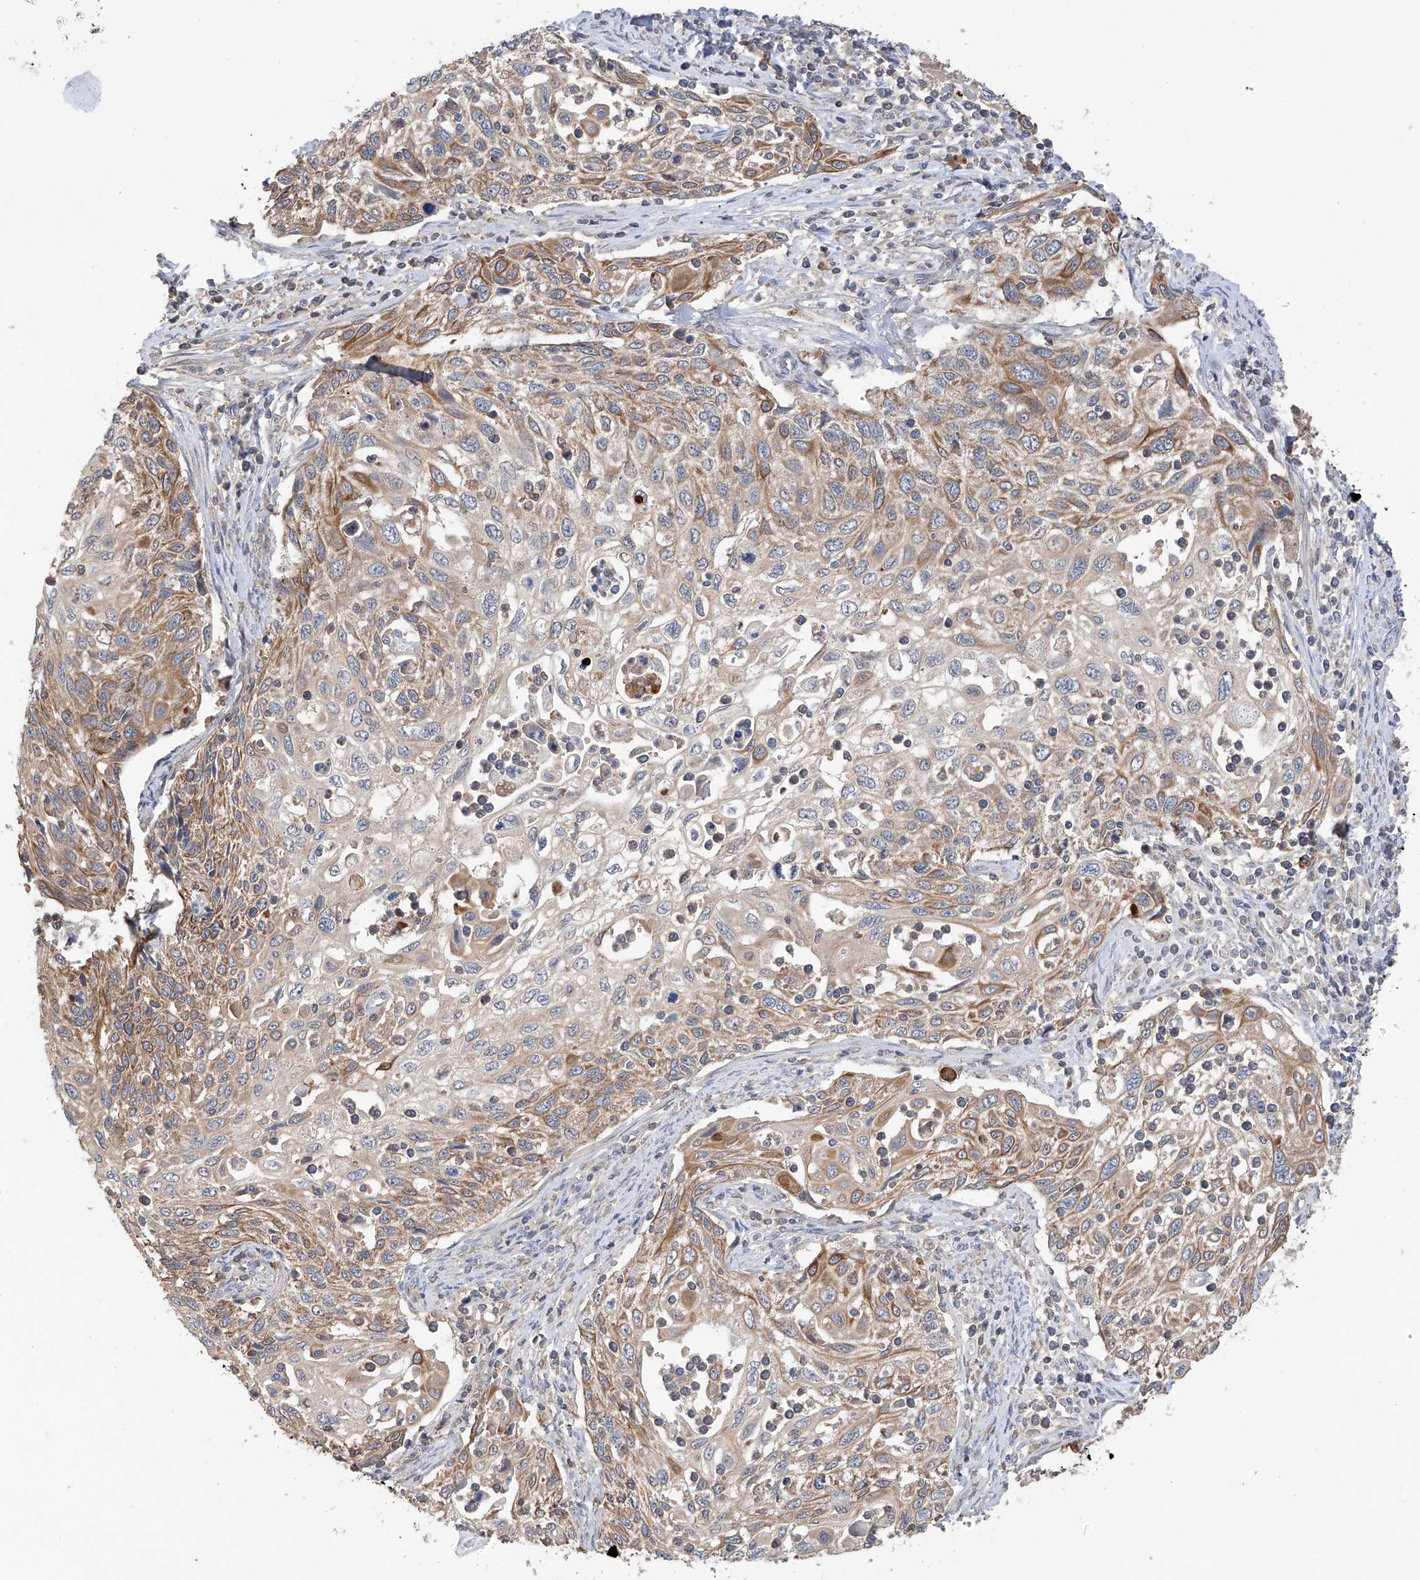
{"staining": {"intensity": "moderate", "quantity": "25%-75%", "location": "cytoplasmic/membranous"}, "tissue": "cervical cancer", "cell_type": "Tumor cells", "image_type": "cancer", "snomed": [{"axis": "morphology", "description": "Squamous cell carcinoma, NOS"}, {"axis": "topography", "description": "Cervix"}], "caption": "IHC of cervical squamous cell carcinoma displays medium levels of moderate cytoplasmic/membranous staining in approximately 25%-75% of tumor cells. Nuclei are stained in blue.", "gene": "RPAIN", "patient": {"sex": "female", "age": 70}}